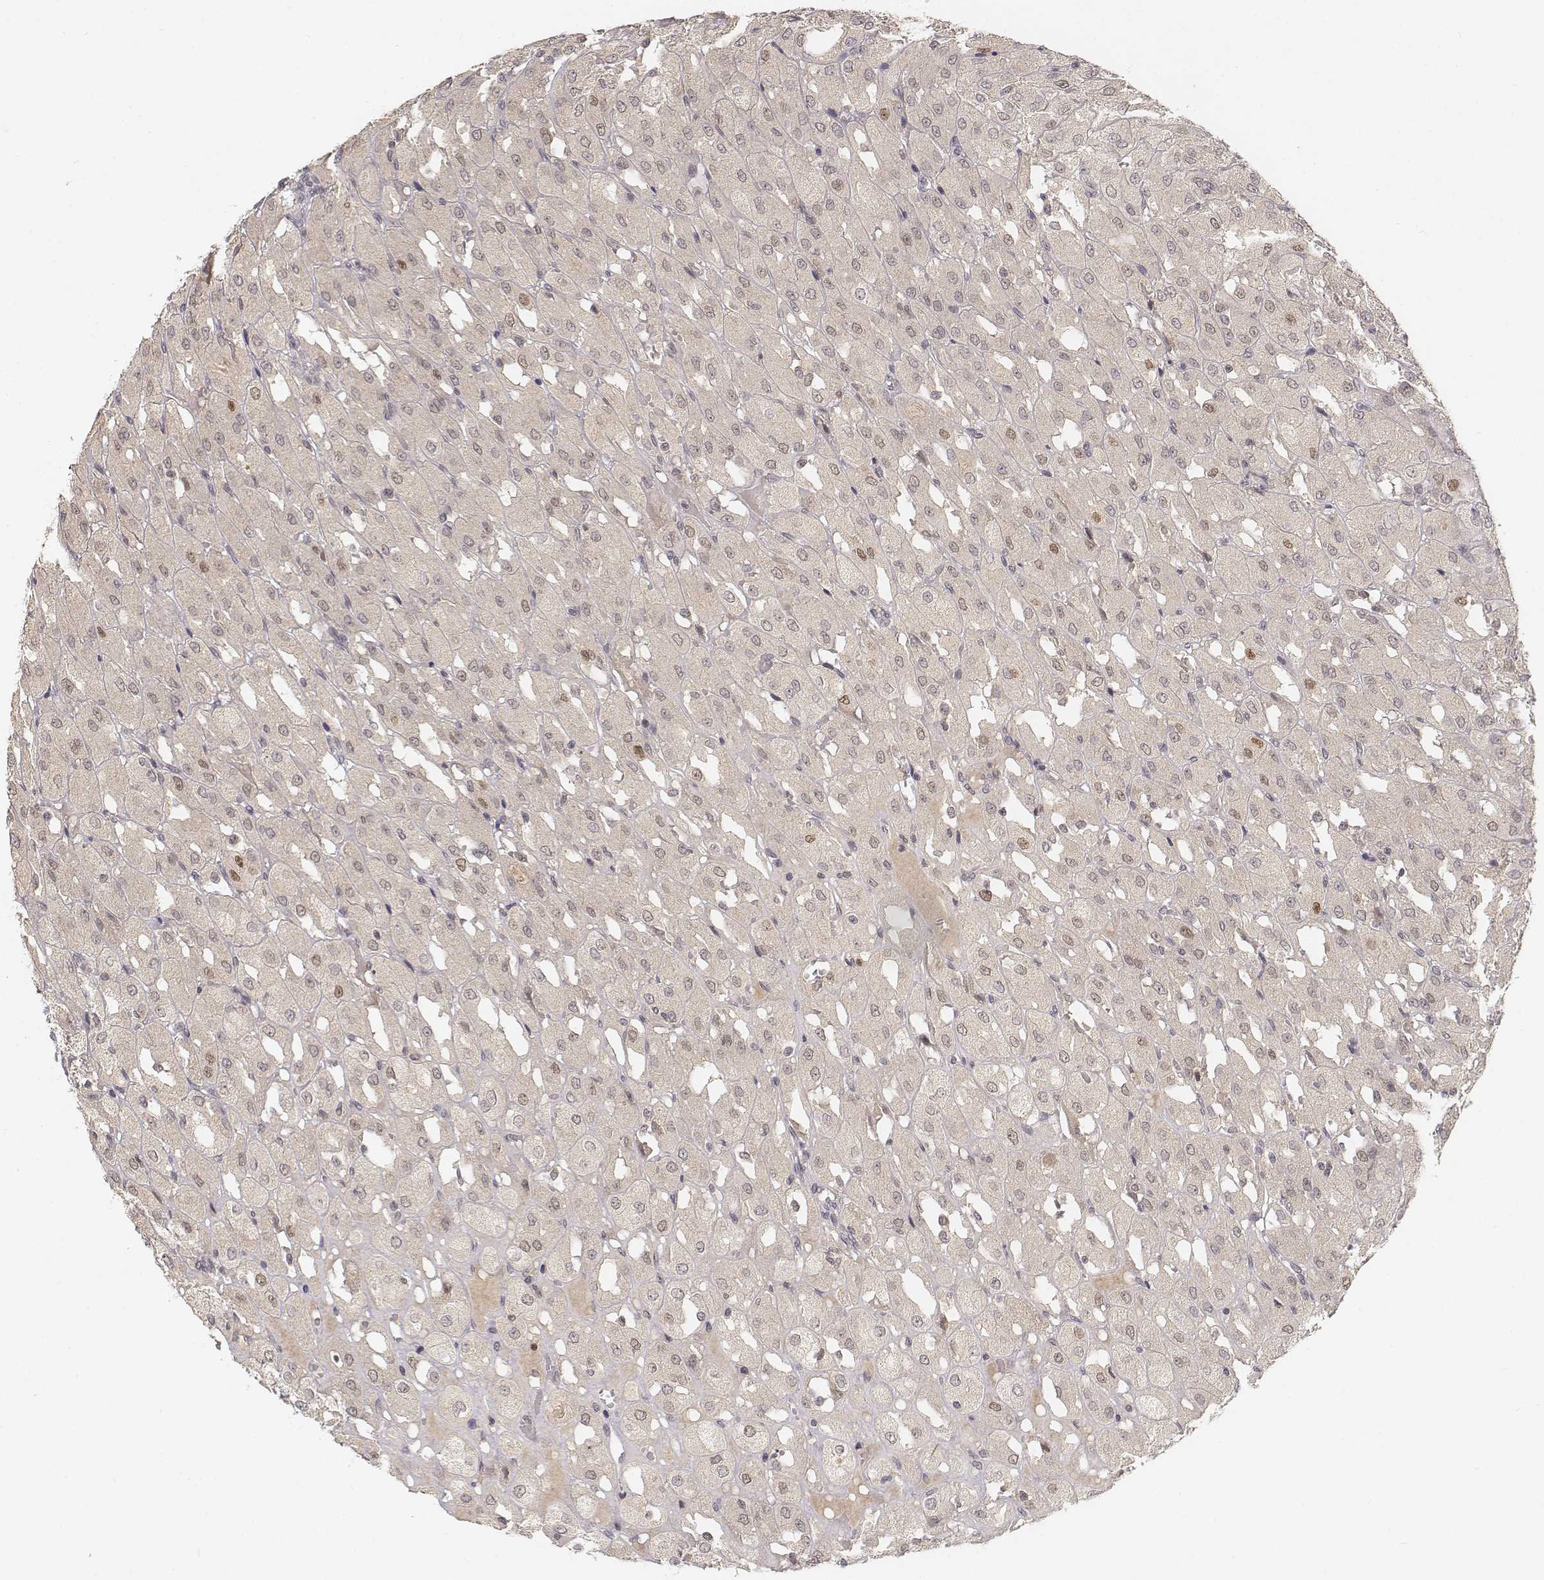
{"staining": {"intensity": "moderate", "quantity": "<25%", "location": "nuclear"}, "tissue": "renal cancer", "cell_type": "Tumor cells", "image_type": "cancer", "snomed": [{"axis": "morphology", "description": "Adenocarcinoma, NOS"}, {"axis": "topography", "description": "Kidney"}], "caption": "Renal adenocarcinoma stained for a protein reveals moderate nuclear positivity in tumor cells.", "gene": "FANCD2", "patient": {"sex": "male", "age": 72}}